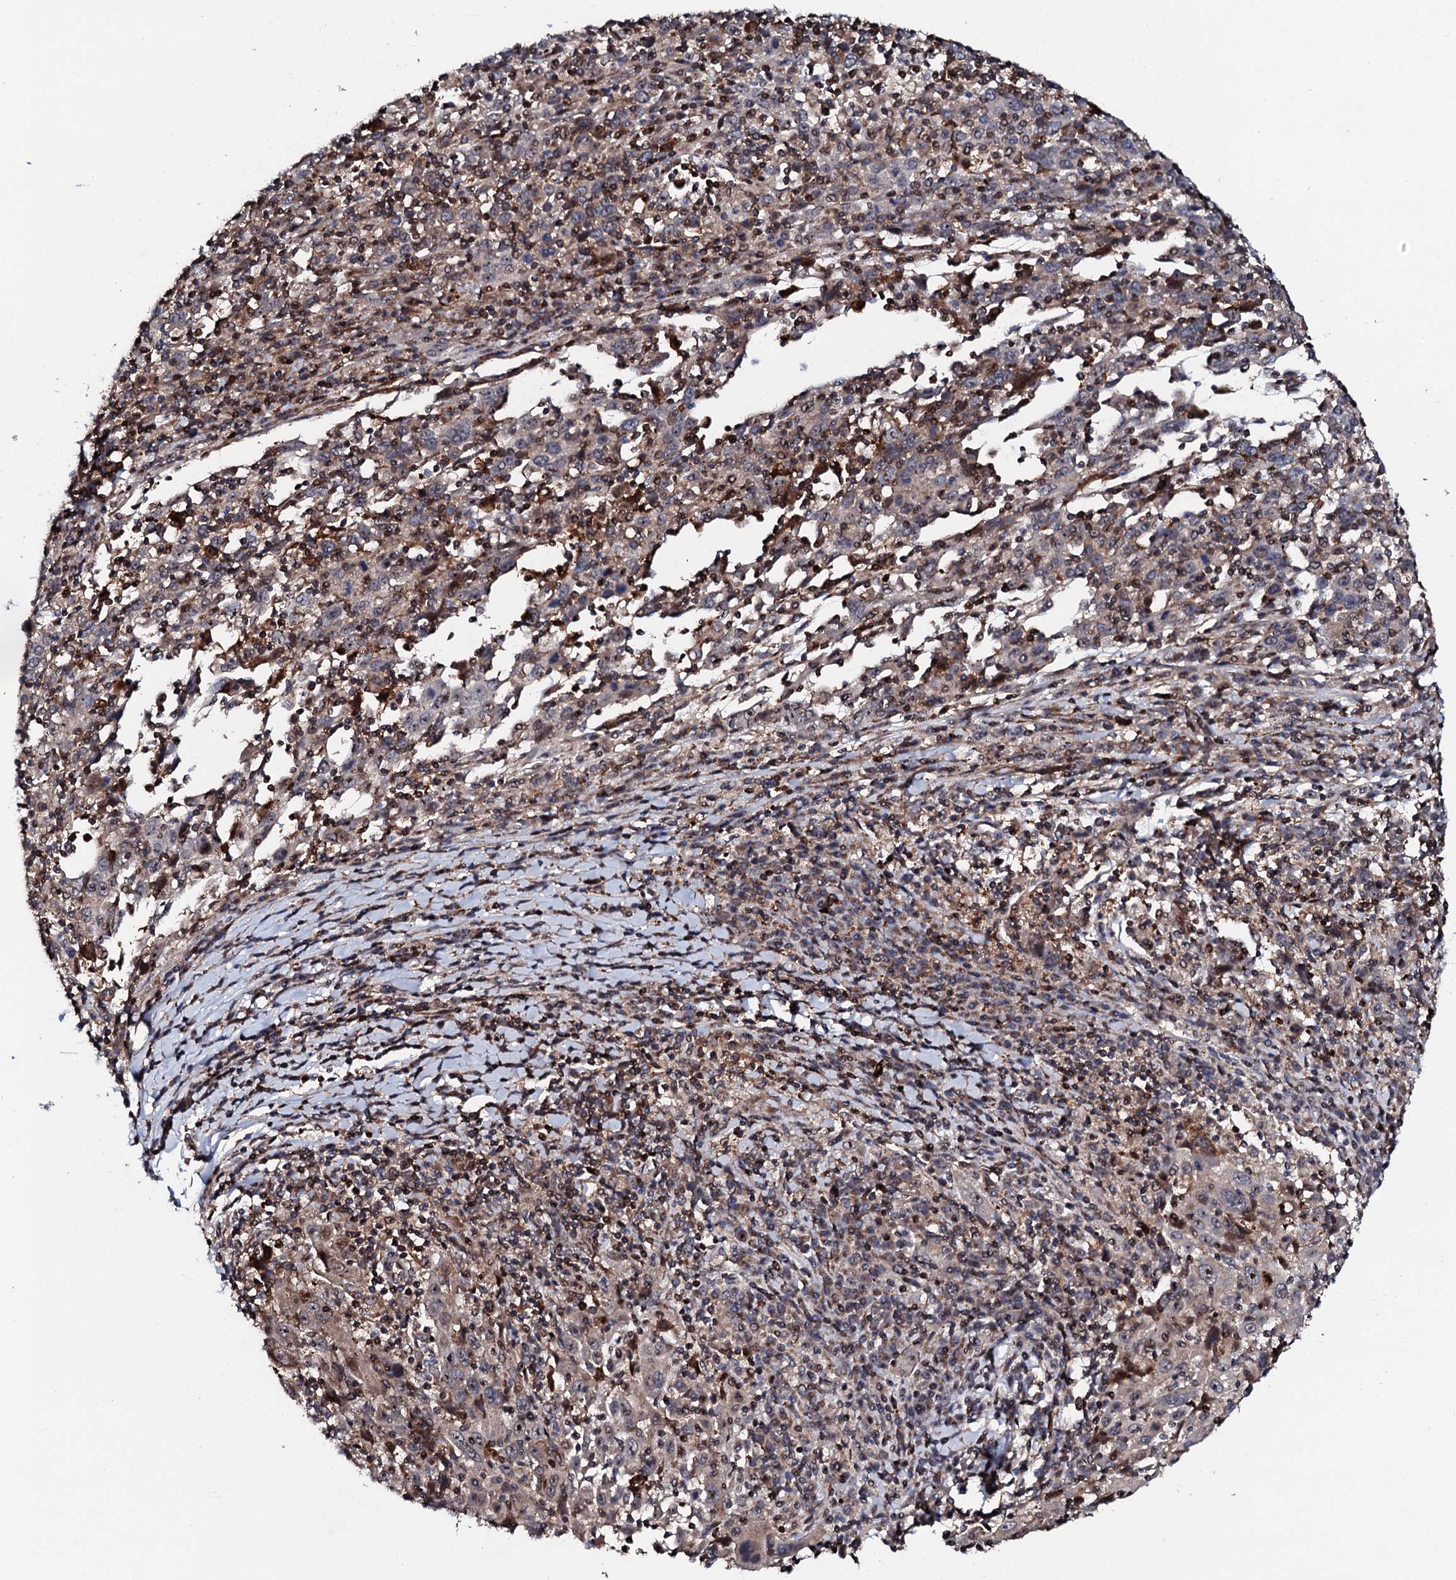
{"staining": {"intensity": "weak", "quantity": "<25%", "location": "cytoplasmic/membranous"}, "tissue": "cervical cancer", "cell_type": "Tumor cells", "image_type": "cancer", "snomed": [{"axis": "morphology", "description": "Squamous cell carcinoma, NOS"}, {"axis": "topography", "description": "Cervix"}], "caption": "Human cervical cancer (squamous cell carcinoma) stained for a protein using immunohistochemistry shows no positivity in tumor cells.", "gene": "GTPBP4", "patient": {"sex": "female", "age": 46}}